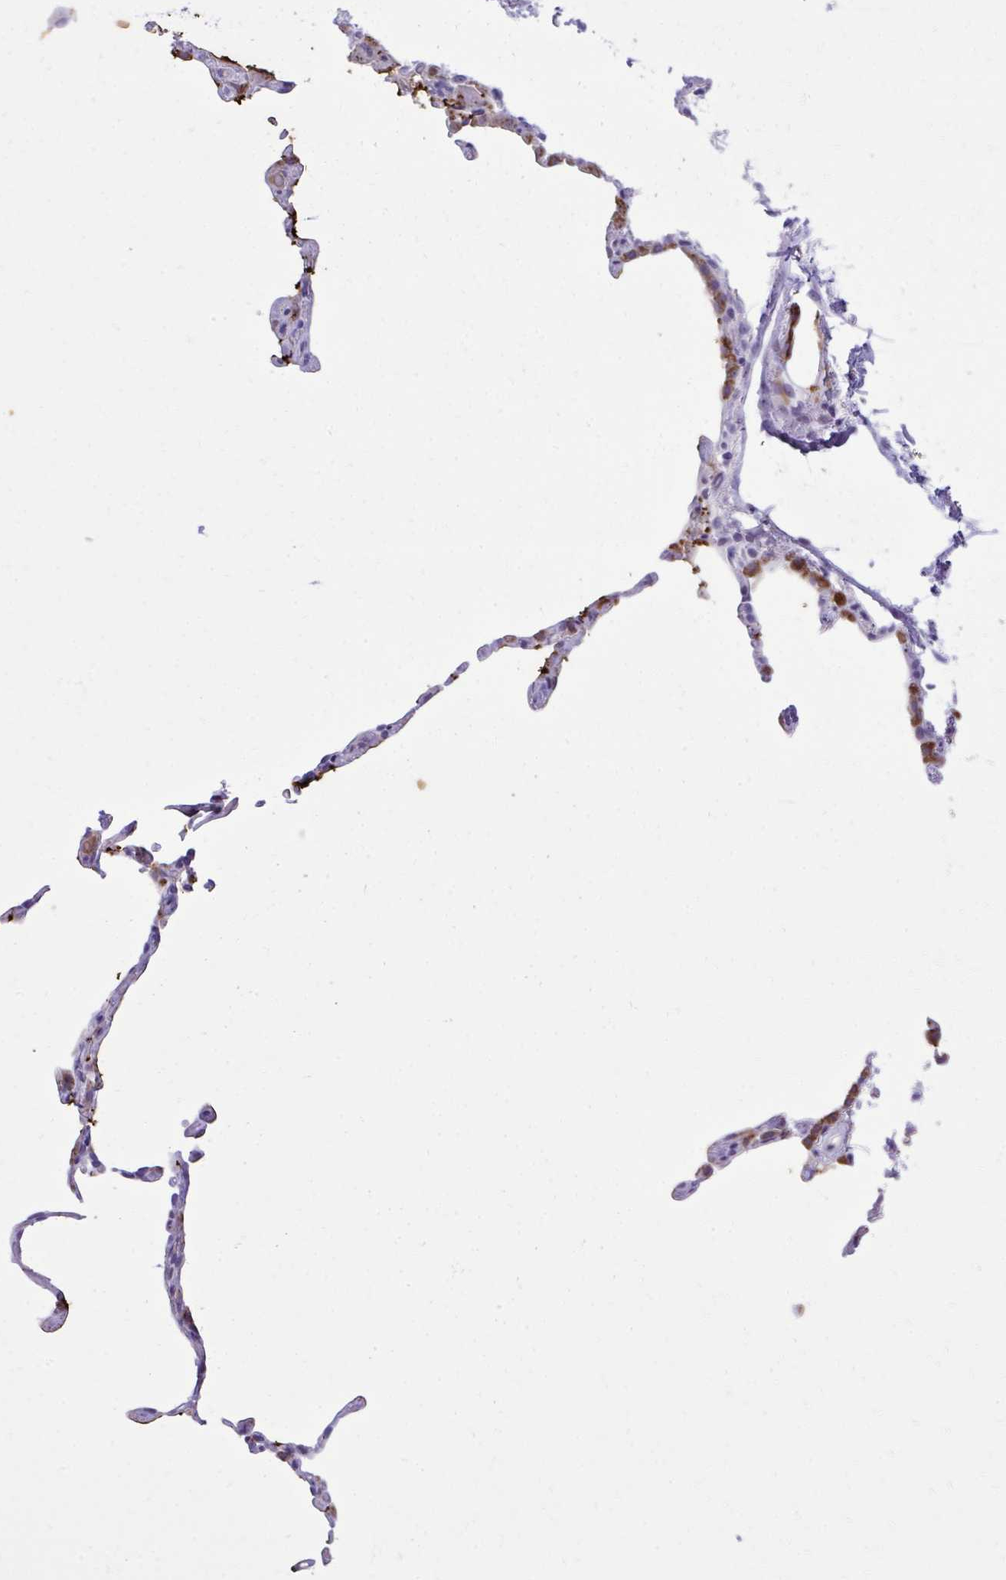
{"staining": {"intensity": "moderate", "quantity": "<25%", "location": "cytoplasmic/membranous"}, "tissue": "lung", "cell_type": "Alveolar cells", "image_type": "normal", "snomed": [{"axis": "morphology", "description": "Normal tissue, NOS"}, {"axis": "topography", "description": "Lung"}], "caption": "This micrograph exhibits immunohistochemistry staining of benign lung, with low moderate cytoplasmic/membranous staining in about <25% of alveolar cells.", "gene": "PITPNM3", "patient": {"sex": "female", "age": 57}}